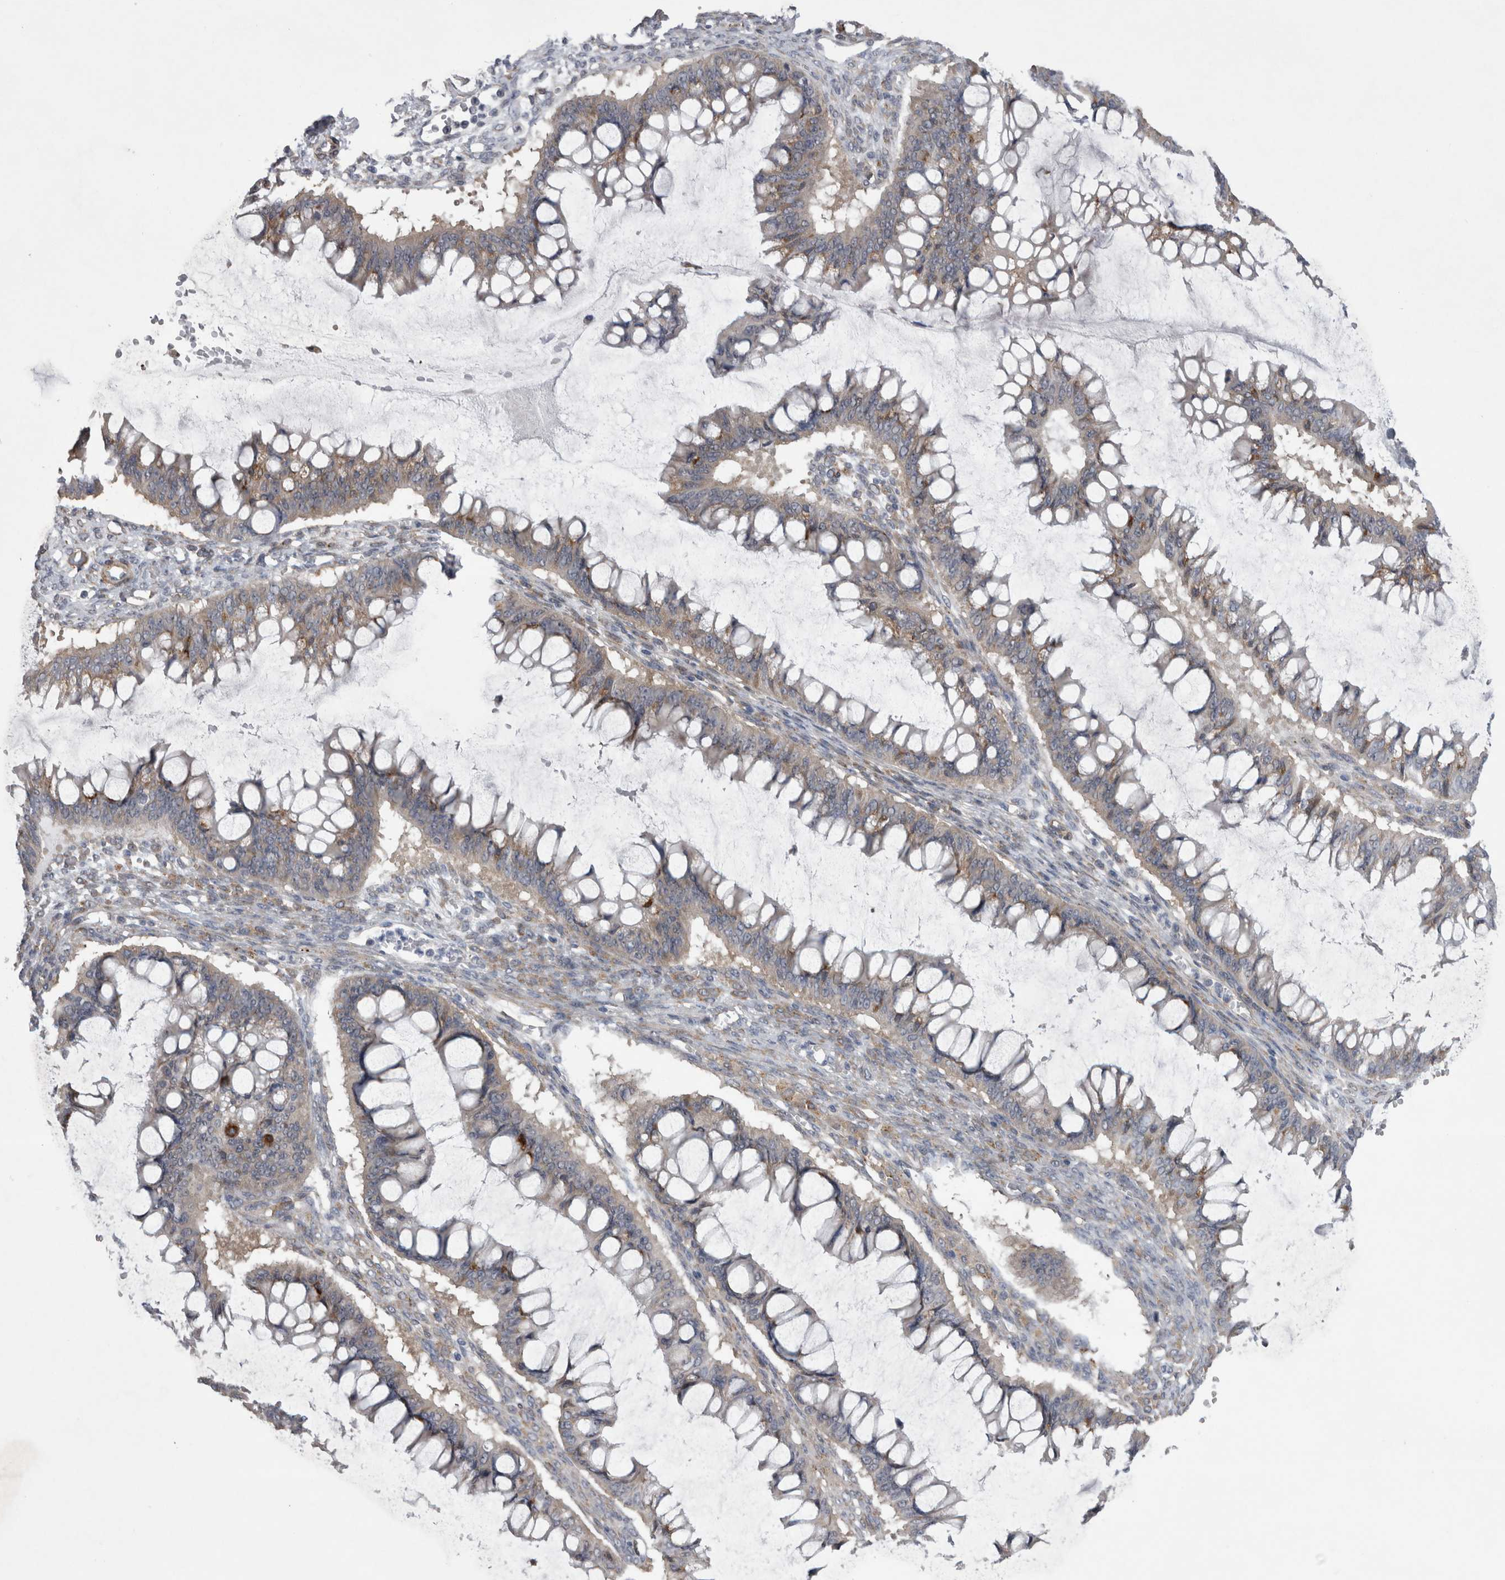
{"staining": {"intensity": "negative", "quantity": "none", "location": "none"}, "tissue": "ovarian cancer", "cell_type": "Tumor cells", "image_type": "cancer", "snomed": [{"axis": "morphology", "description": "Cystadenocarcinoma, mucinous, NOS"}, {"axis": "topography", "description": "Ovary"}], "caption": "IHC photomicrograph of ovarian mucinous cystadenocarcinoma stained for a protein (brown), which reveals no staining in tumor cells.", "gene": "DDX6", "patient": {"sex": "female", "age": 73}}